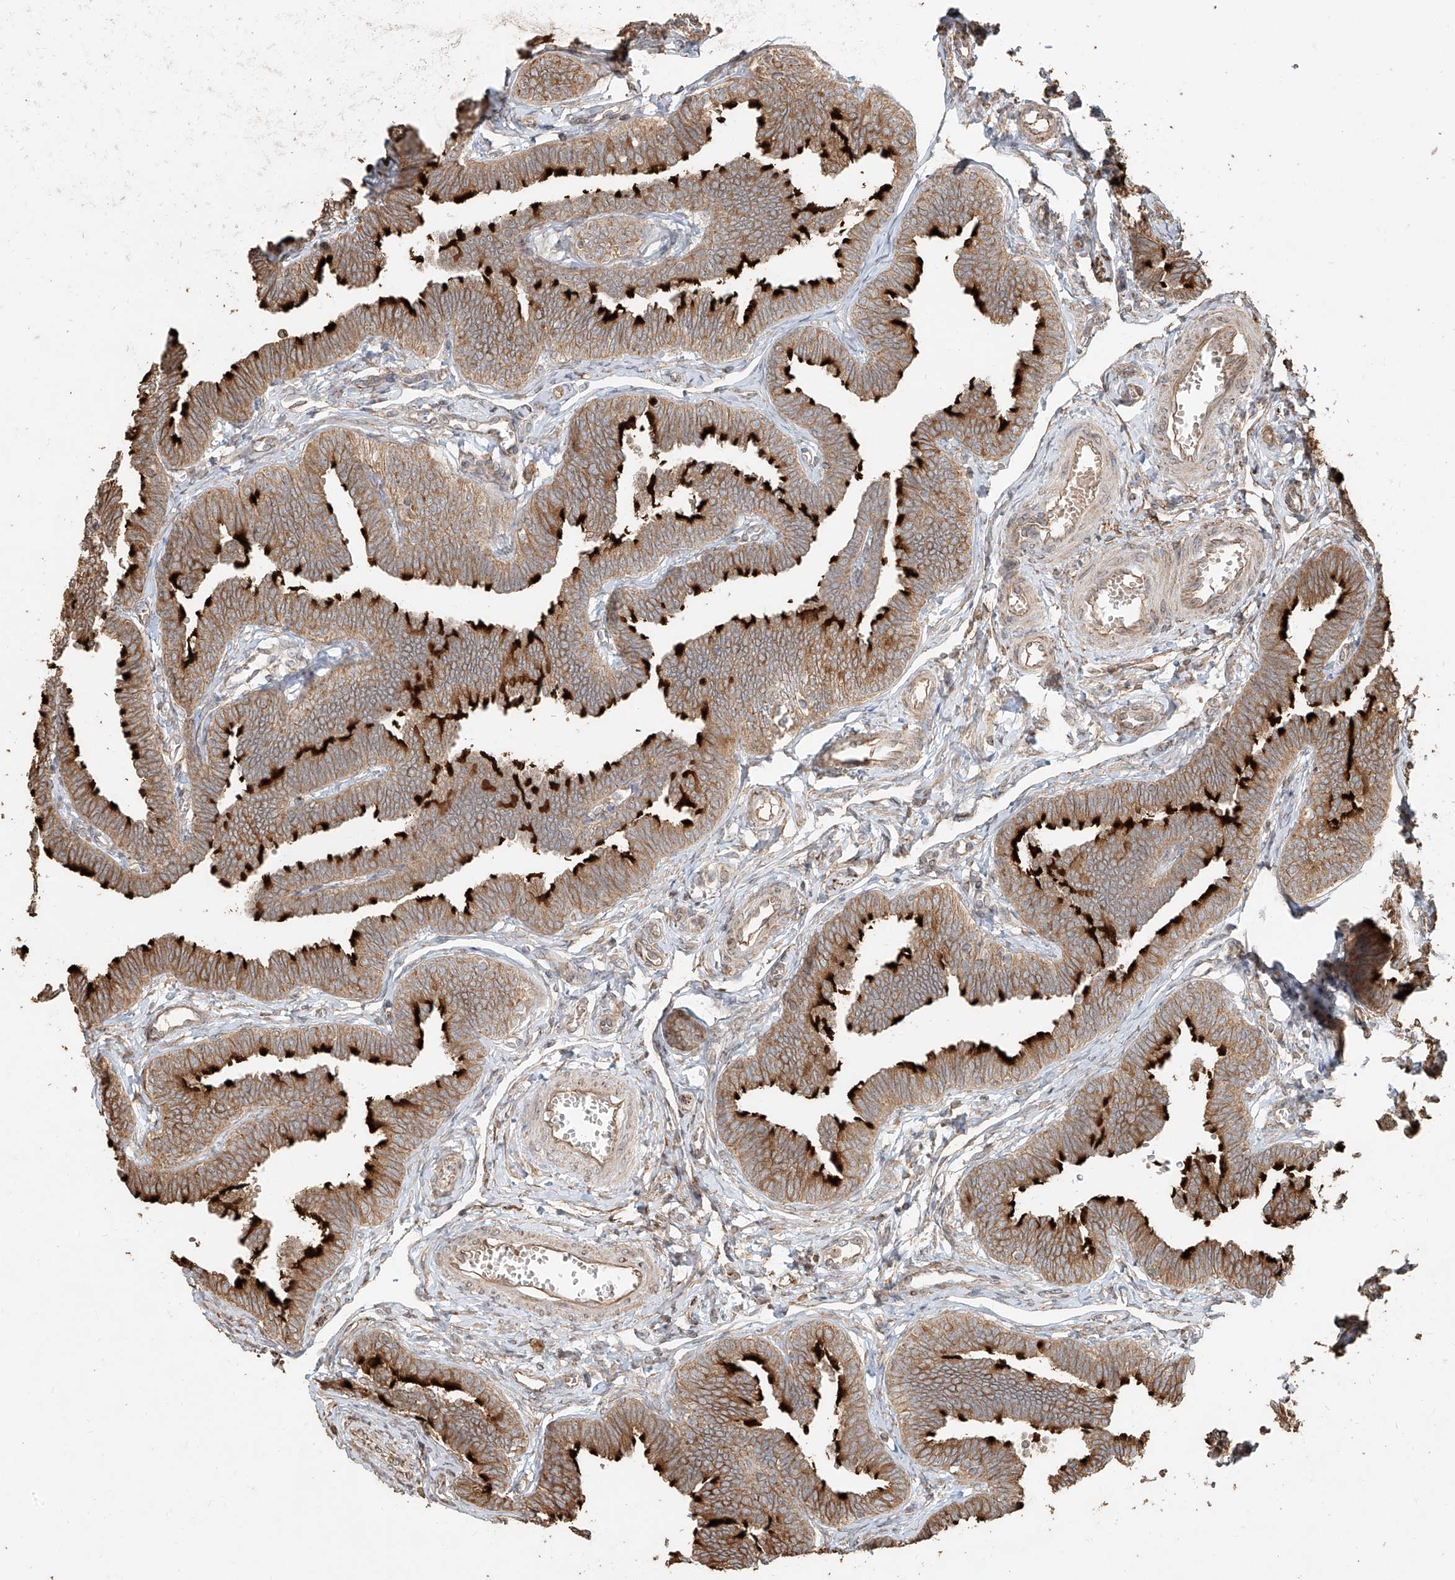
{"staining": {"intensity": "strong", "quantity": ">75%", "location": "cytoplasmic/membranous"}, "tissue": "fallopian tube", "cell_type": "Glandular cells", "image_type": "normal", "snomed": [{"axis": "morphology", "description": "Normal tissue, NOS"}, {"axis": "topography", "description": "Fallopian tube"}, {"axis": "topography", "description": "Ovary"}], "caption": "Fallopian tube stained for a protein (brown) displays strong cytoplasmic/membranous positive staining in about >75% of glandular cells.", "gene": "EFNB1", "patient": {"sex": "female", "age": 23}}